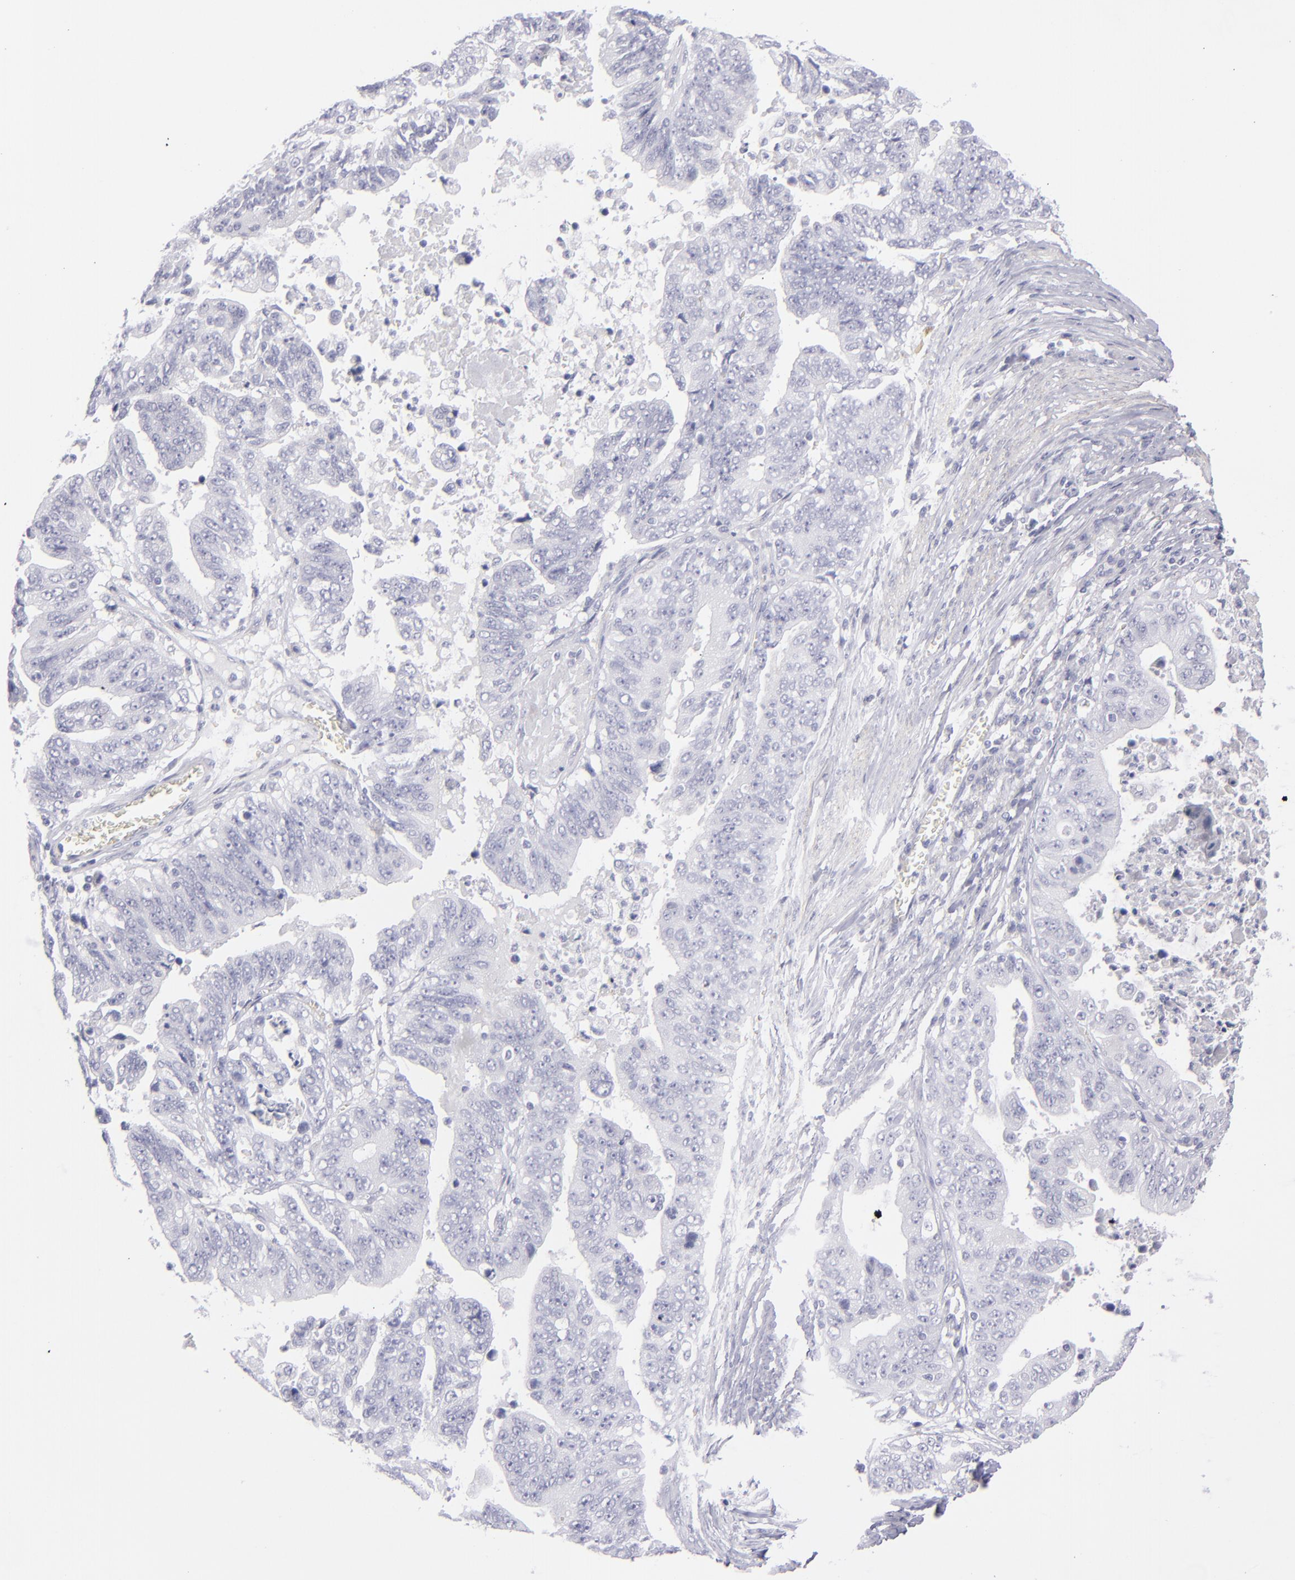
{"staining": {"intensity": "negative", "quantity": "none", "location": "none"}, "tissue": "stomach cancer", "cell_type": "Tumor cells", "image_type": "cancer", "snomed": [{"axis": "morphology", "description": "Adenocarcinoma, NOS"}, {"axis": "topography", "description": "Stomach, upper"}], "caption": "This is a photomicrograph of immunohistochemistry staining of stomach adenocarcinoma, which shows no staining in tumor cells.", "gene": "MYH11", "patient": {"sex": "female", "age": 50}}